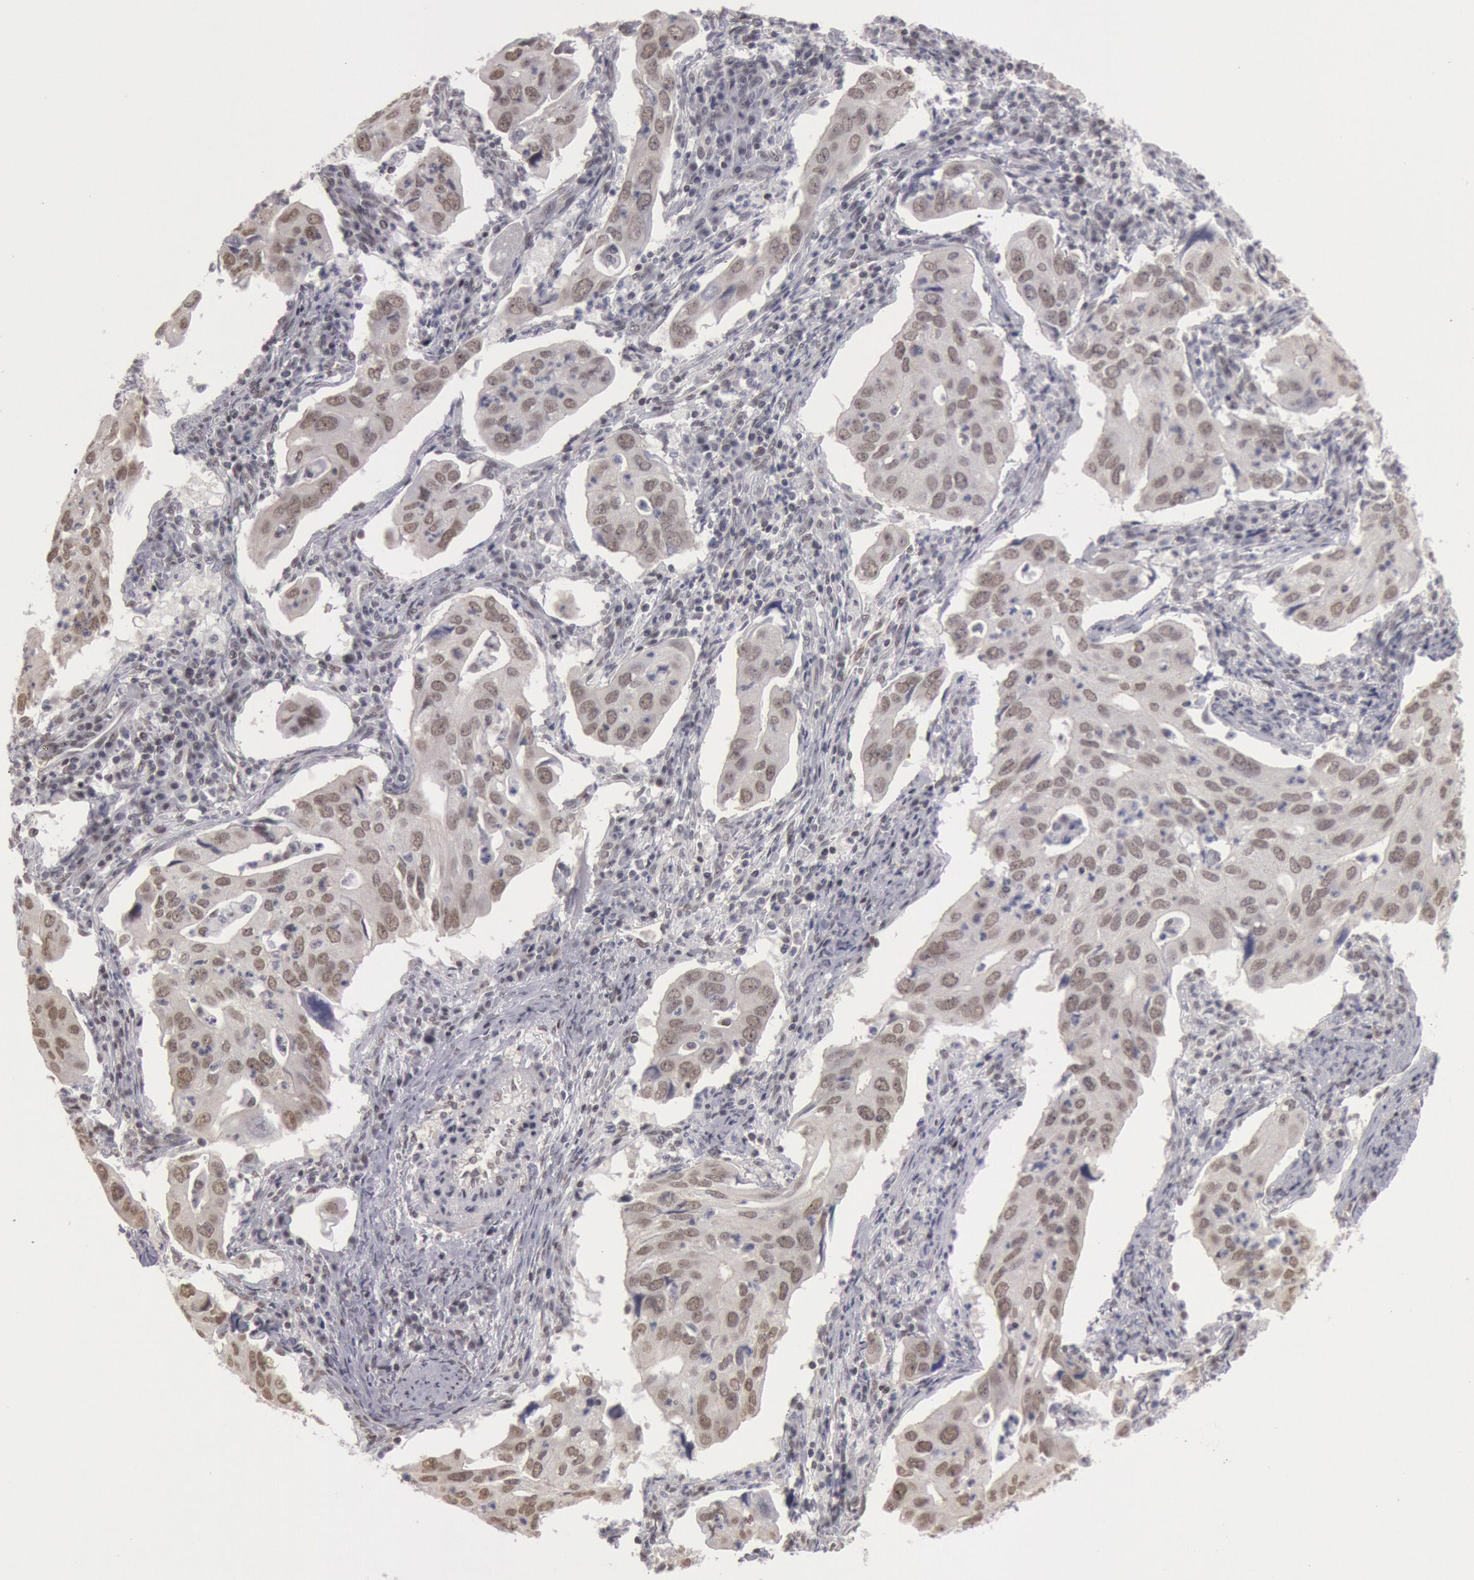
{"staining": {"intensity": "weak", "quantity": ">75%", "location": "nuclear"}, "tissue": "lung cancer", "cell_type": "Tumor cells", "image_type": "cancer", "snomed": [{"axis": "morphology", "description": "Adenocarcinoma, NOS"}, {"axis": "topography", "description": "Lung"}], "caption": "DAB immunohistochemical staining of lung cancer (adenocarcinoma) displays weak nuclear protein staining in approximately >75% of tumor cells.", "gene": "ESS2", "patient": {"sex": "male", "age": 48}}